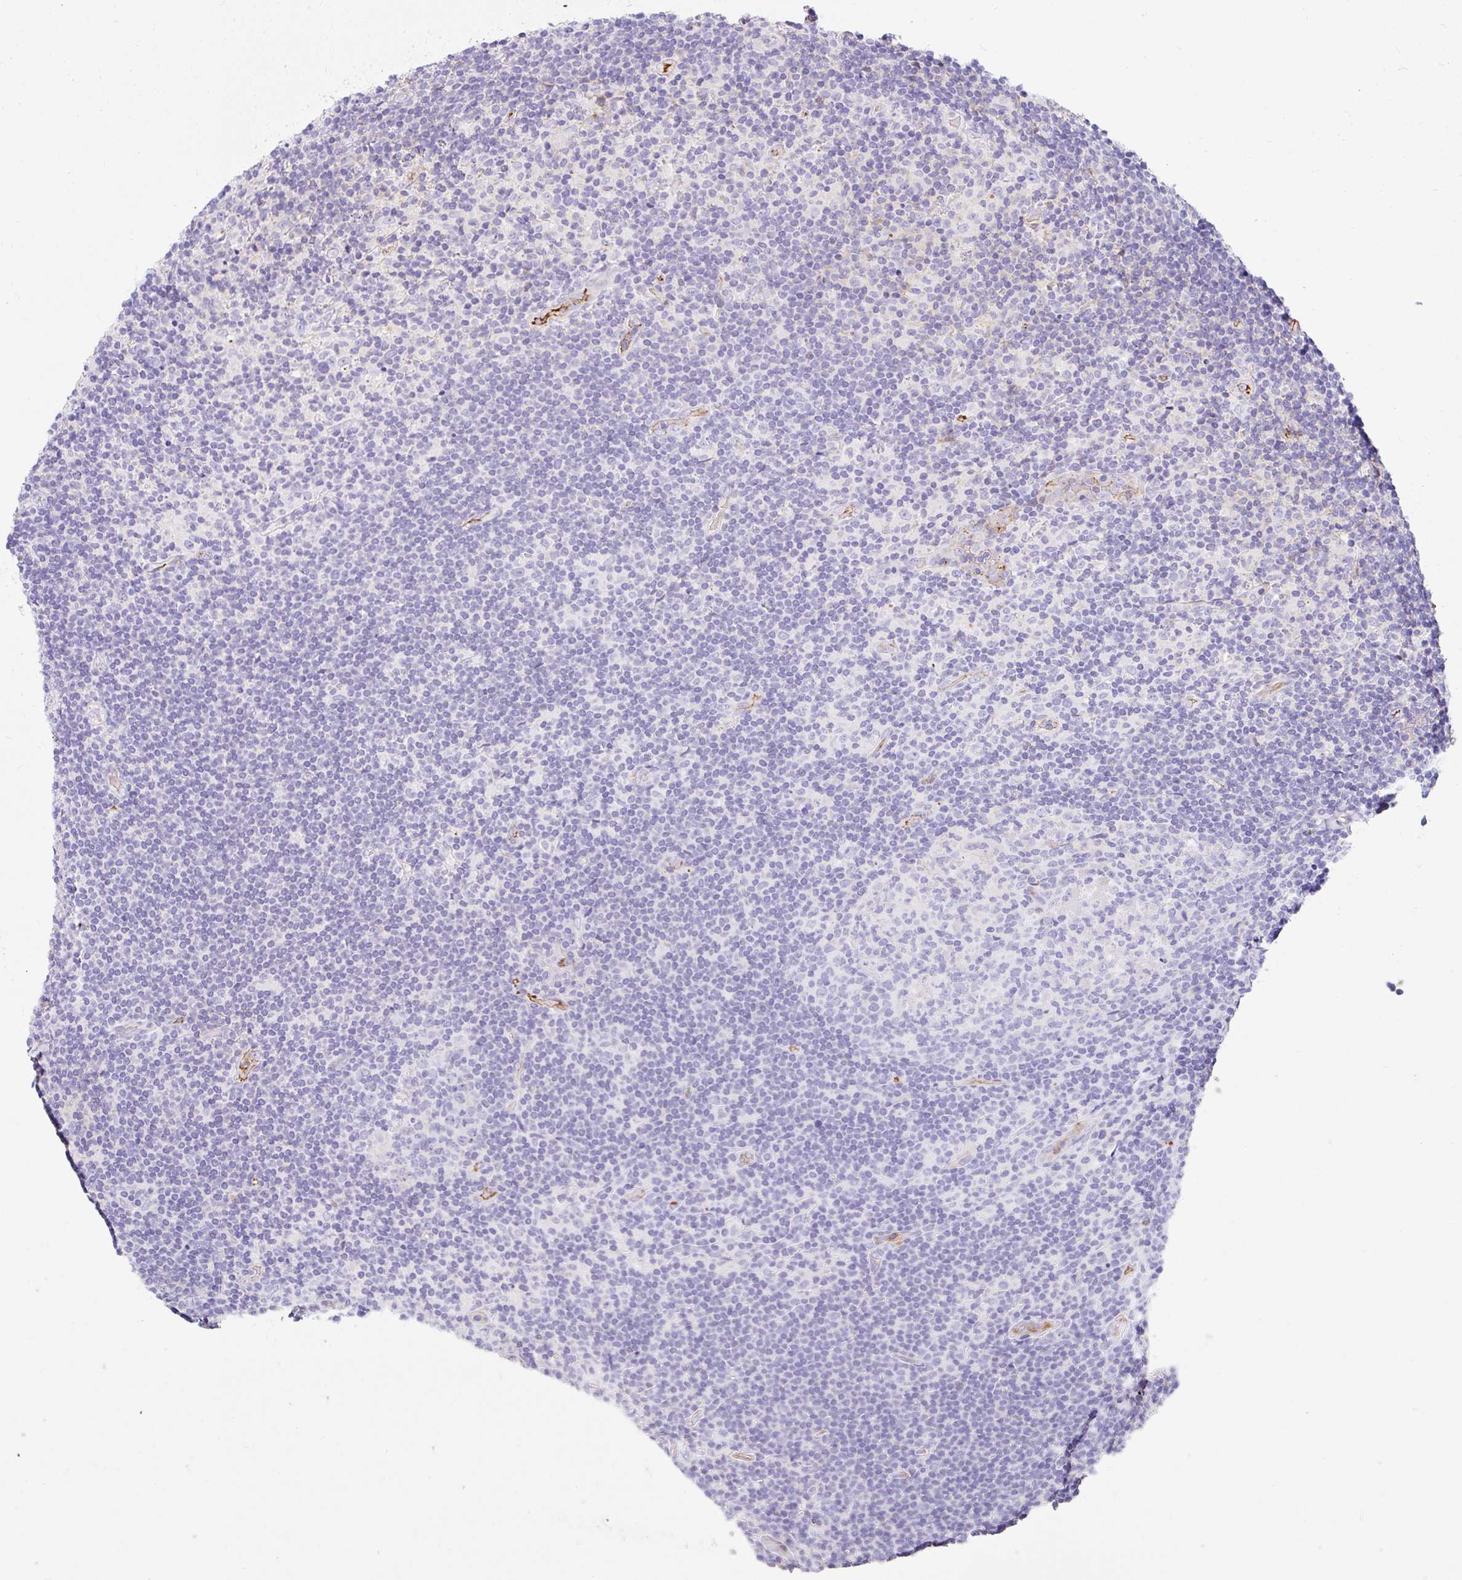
{"staining": {"intensity": "negative", "quantity": "none", "location": "none"}, "tissue": "lymphoma", "cell_type": "Tumor cells", "image_type": "cancer", "snomed": [{"axis": "morphology", "description": "Hodgkin's disease, NOS"}, {"axis": "topography", "description": "Lymph node"}], "caption": "Immunohistochemistry (IHC) image of human lymphoma stained for a protein (brown), which displays no staining in tumor cells.", "gene": "APOC4-APOC2", "patient": {"sex": "female", "age": 57}}